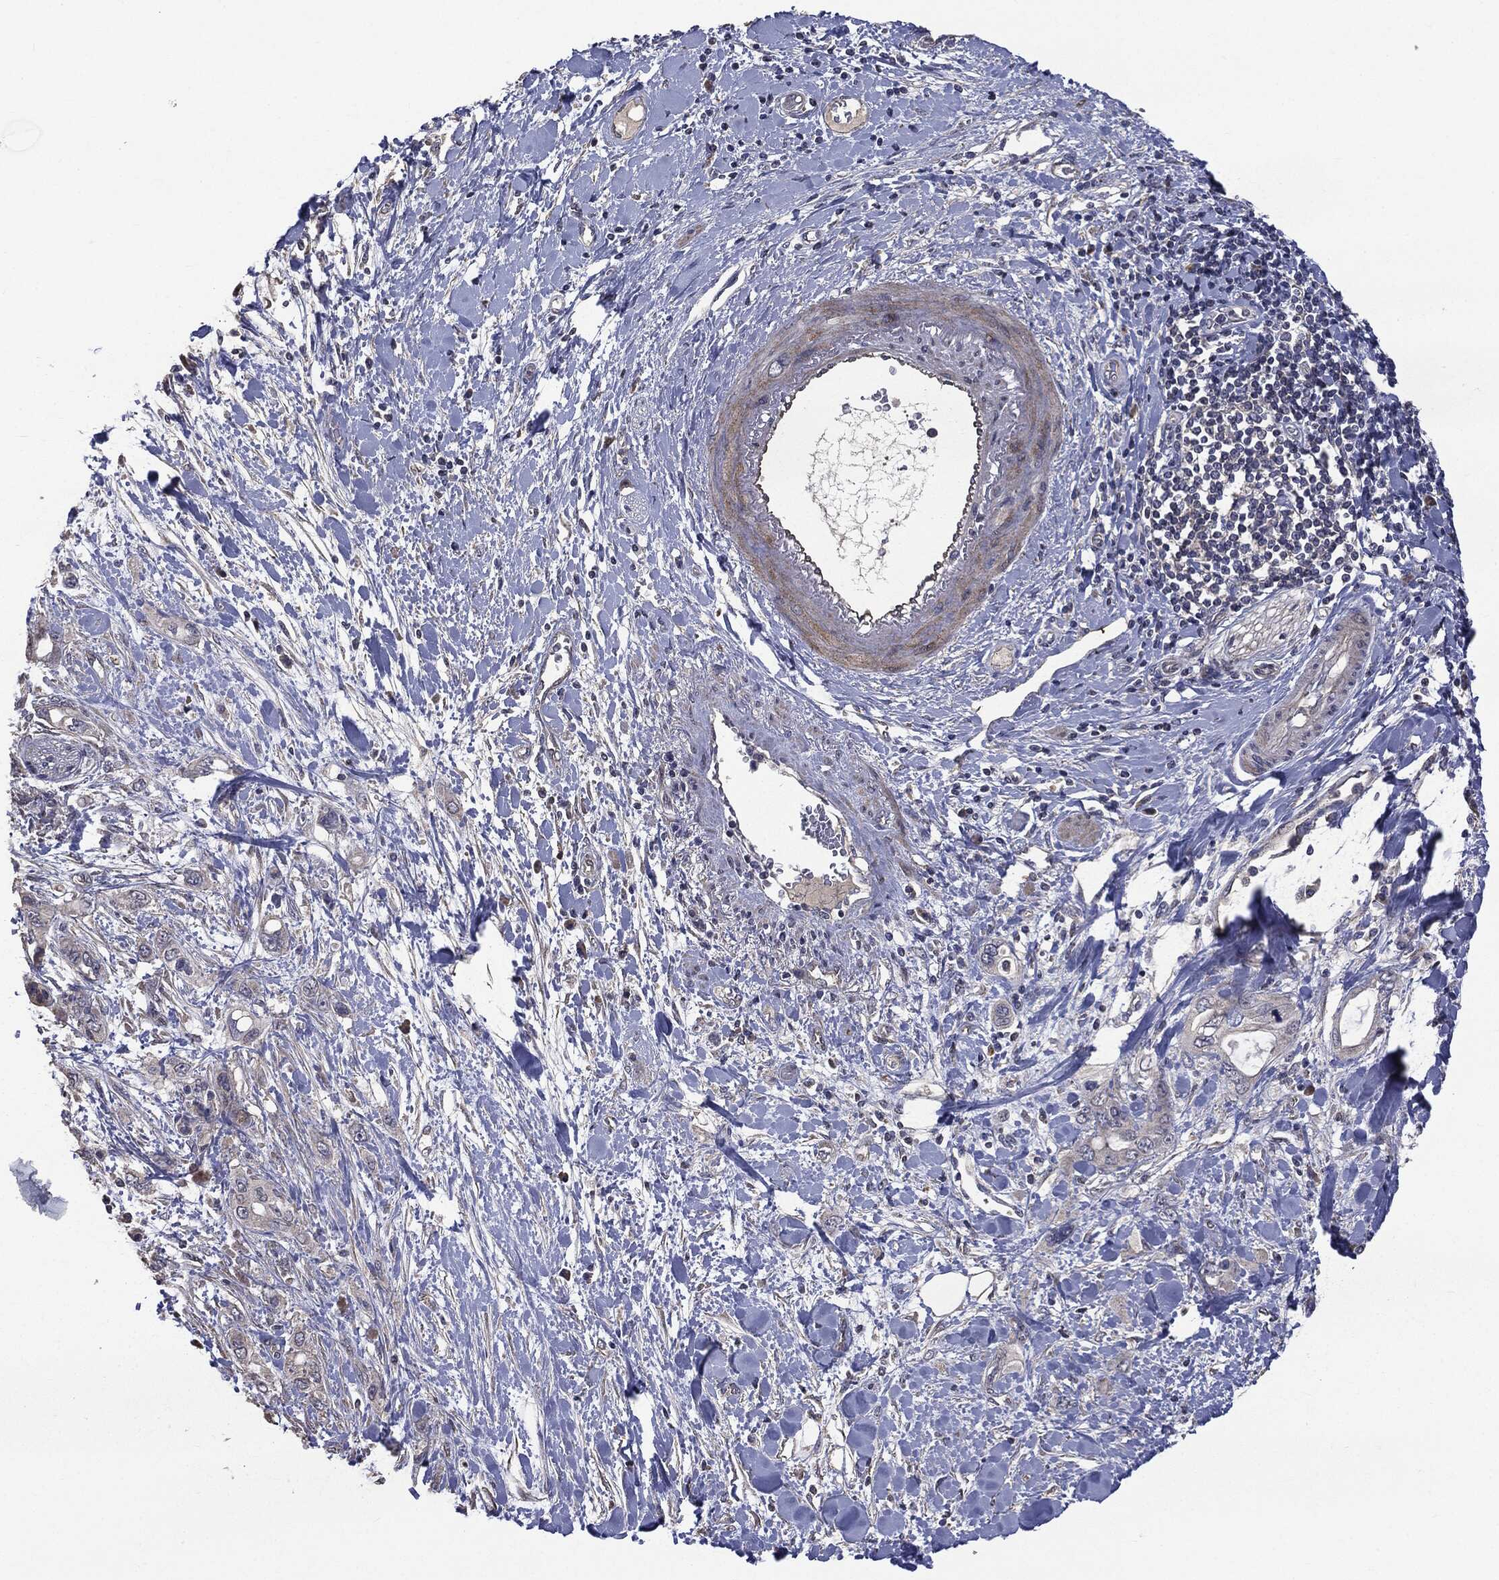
{"staining": {"intensity": "negative", "quantity": "none", "location": "none"}, "tissue": "pancreatic cancer", "cell_type": "Tumor cells", "image_type": "cancer", "snomed": [{"axis": "morphology", "description": "Adenocarcinoma, NOS"}, {"axis": "topography", "description": "Pancreas"}], "caption": "Tumor cells show no significant staining in adenocarcinoma (pancreatic).", "gene": "MTOR", "patient": {"sex": "female", "age": 56}}